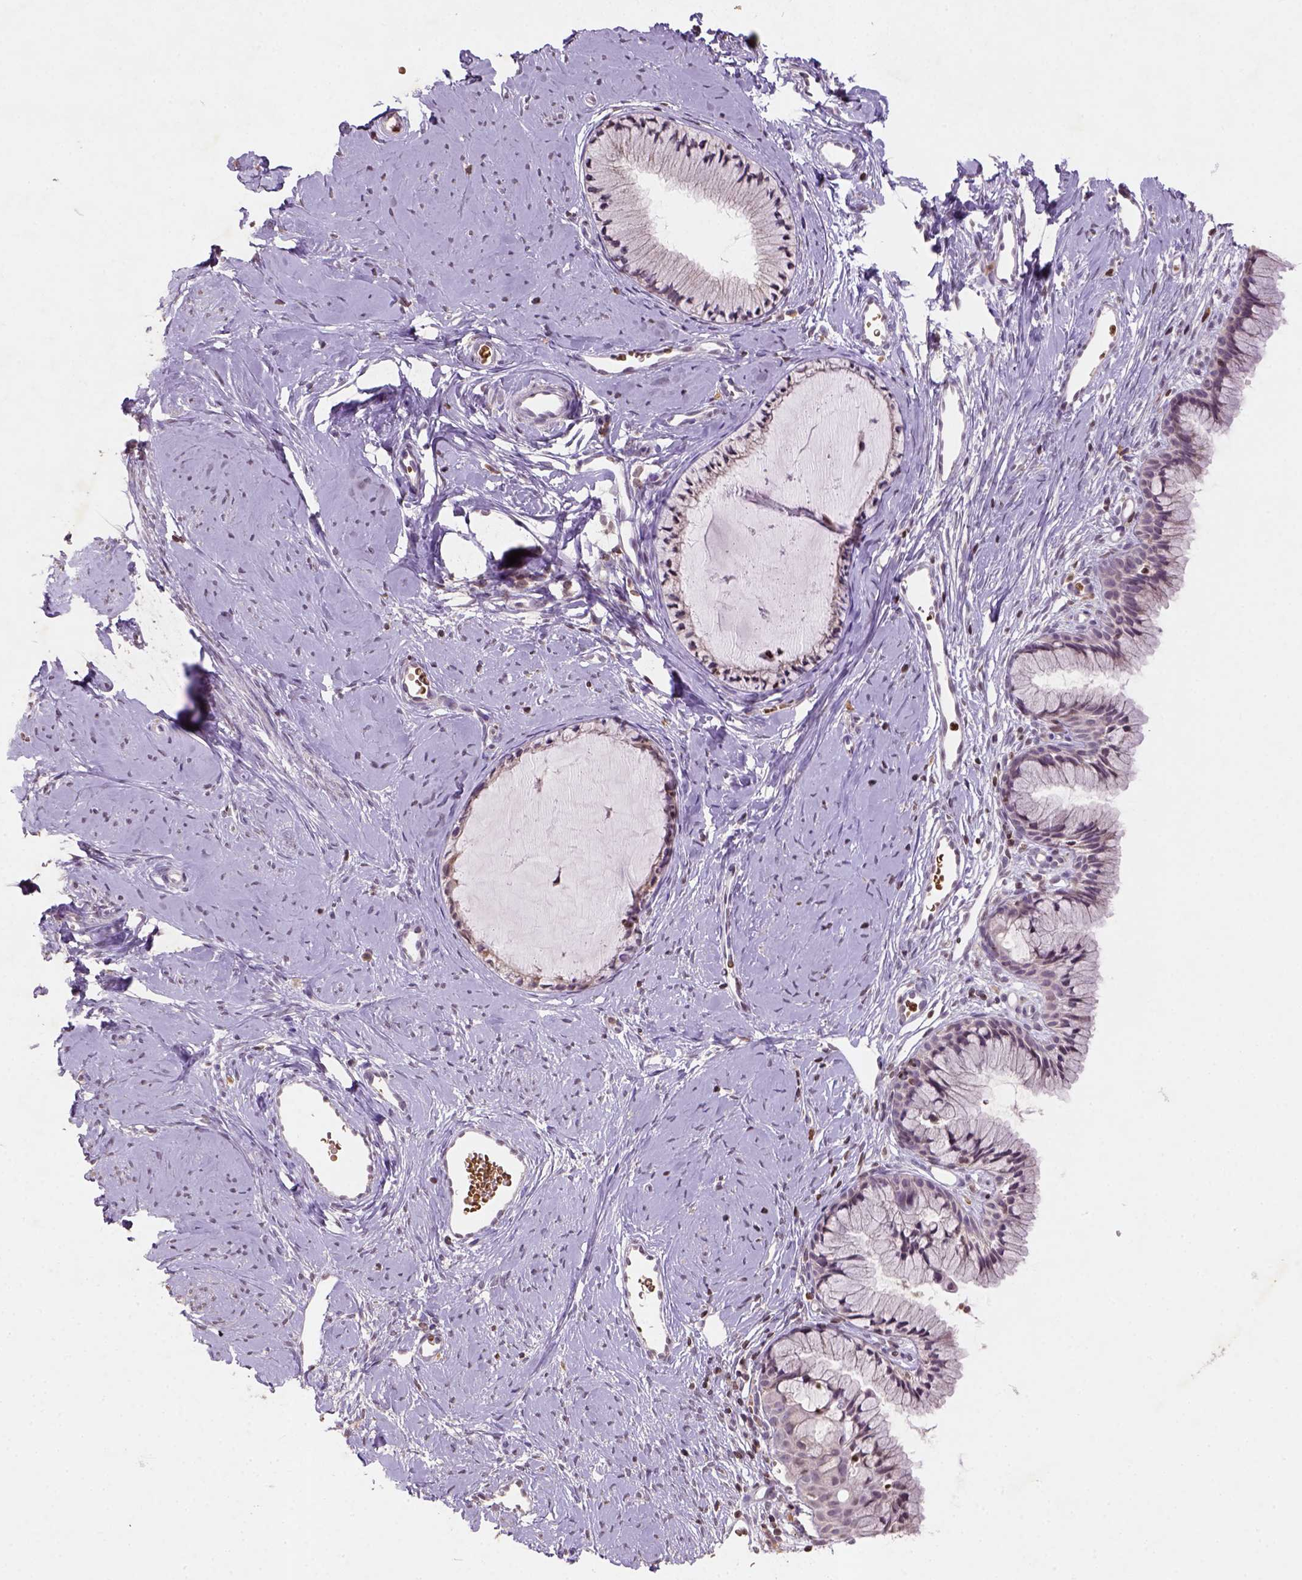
{"staining": {"intensity": "negative", "quantity": "none", "location": "none"}, "tissue": "cervix", "cell_type": "Glandular cells", "image_type": "normal", "snomed": [{"axis": "morphology", "description": "Normal tissue, NOS"}, {"axis": "topography", "description": "Cervix"}], "caption": "Immunohistochemistry photomicrograph of unremarkable cervix: human cervix stained with DAB (3,3'-diaminobenzidine) reveals no significant protein expression in glandular cells. Brightfield microscopy of immunohistochemistry (IHC) stained with DAB (3,3'-diaminobenzidine) (brown) and hematoxylin (blue), captured at high magnification.", "gene": "NUDT3", "patient": {"sex": "female", "age": 40}}